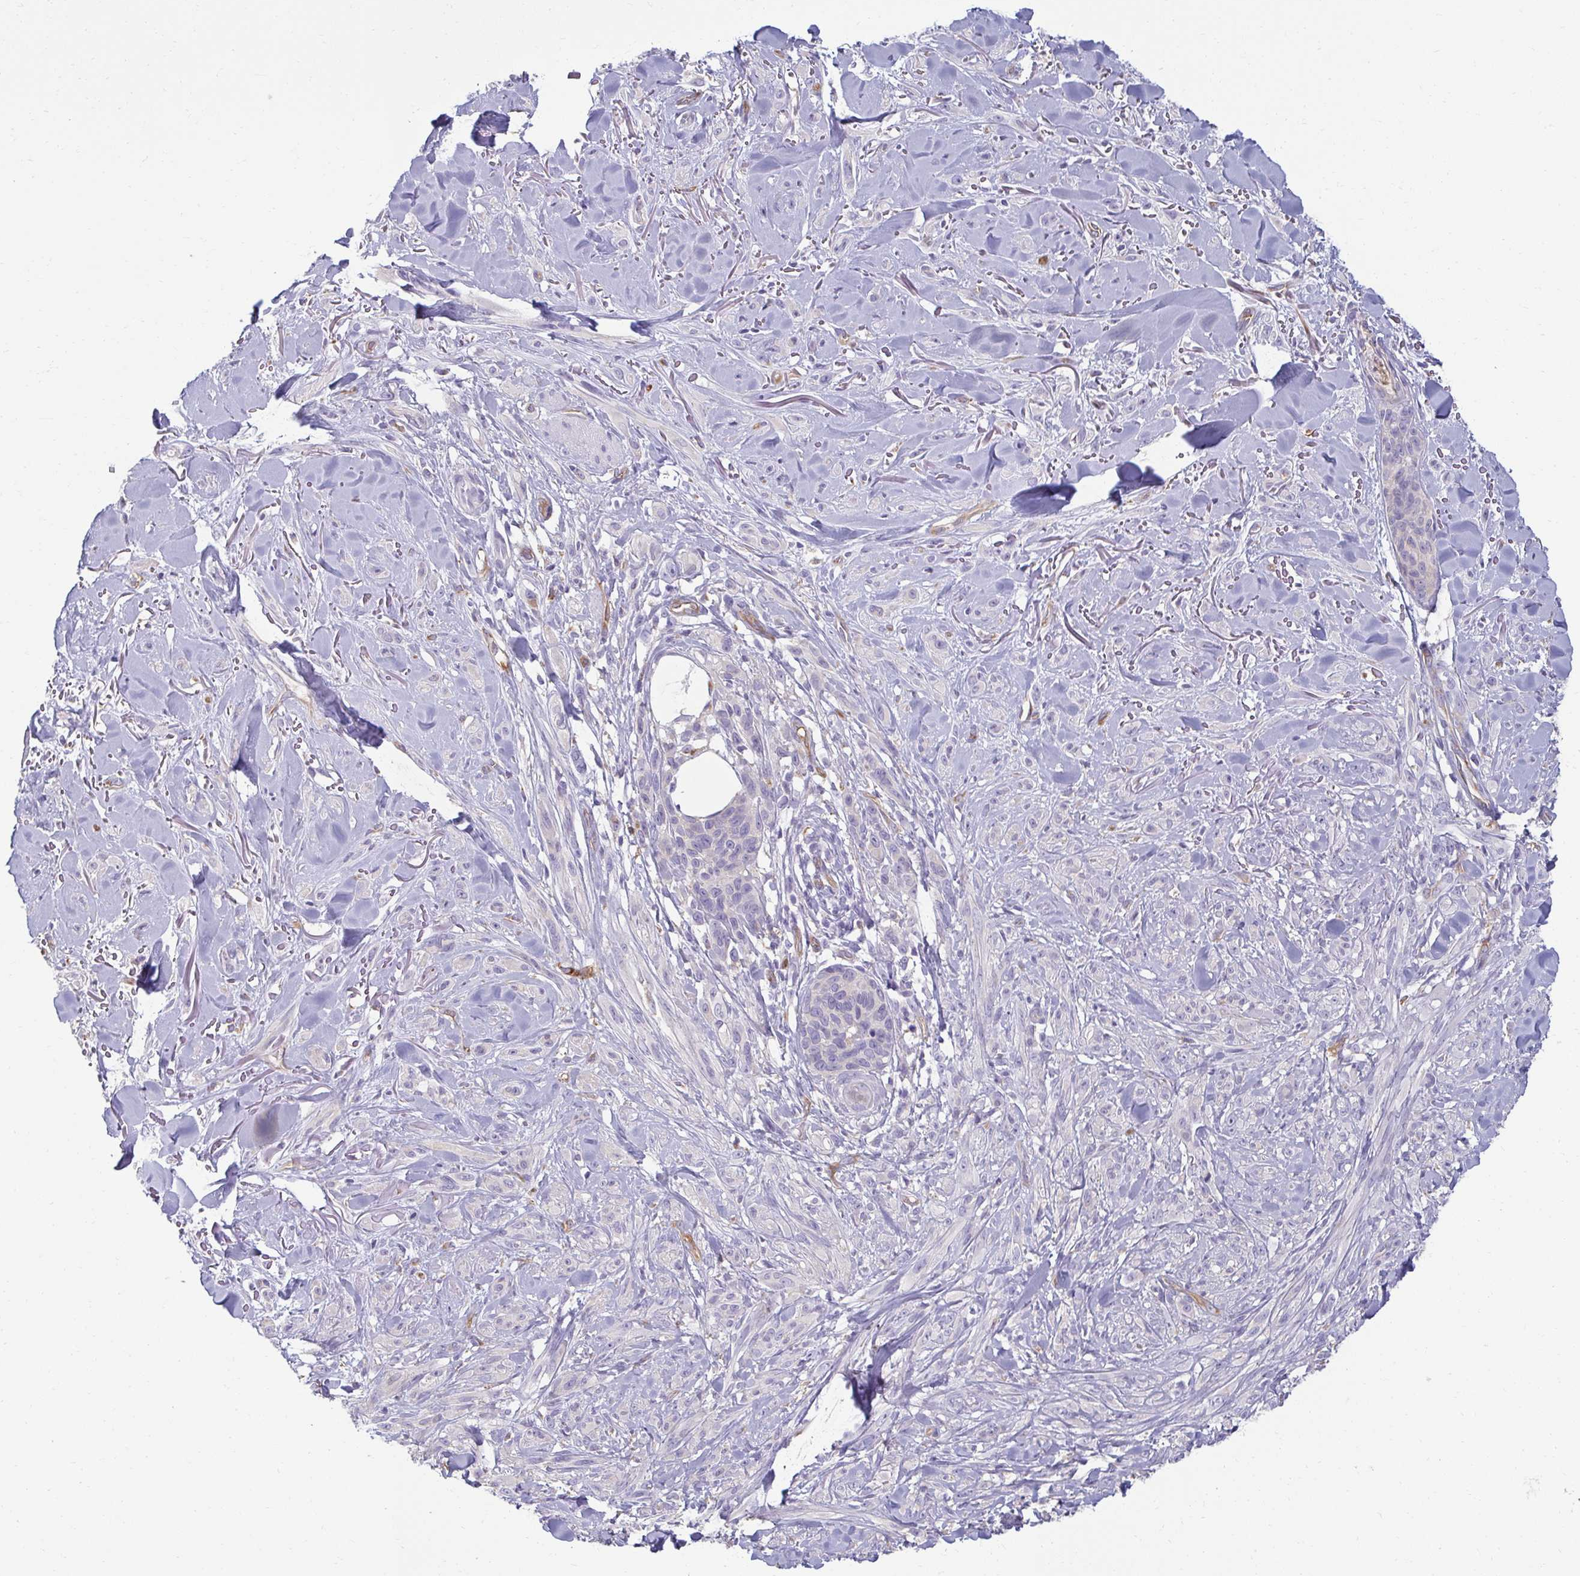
{"staining": {"intensity": "negative", "quantity": "none", "location": "none"}, "tissue": "melanoma", "cell_type": "Tumor cells", "image_type": "cancer", "snomed": [{"axis": "morphology", "description": "Malignant melanoma, NOS"}, {"axis": "topography", "description": "Skin"}], "caption": "Immunohistochemistry micrograph of neoplastic tissue: human melanoma stained with DAB reveals no significant protein expression in tumor cells. (DAB (3,3'-diaminobenzidine) immunohistochemistry visualized using brightfield microscopy, high magnification).", "gene": "PDE2A", "patient": {"sex": "male", "age": 85}}